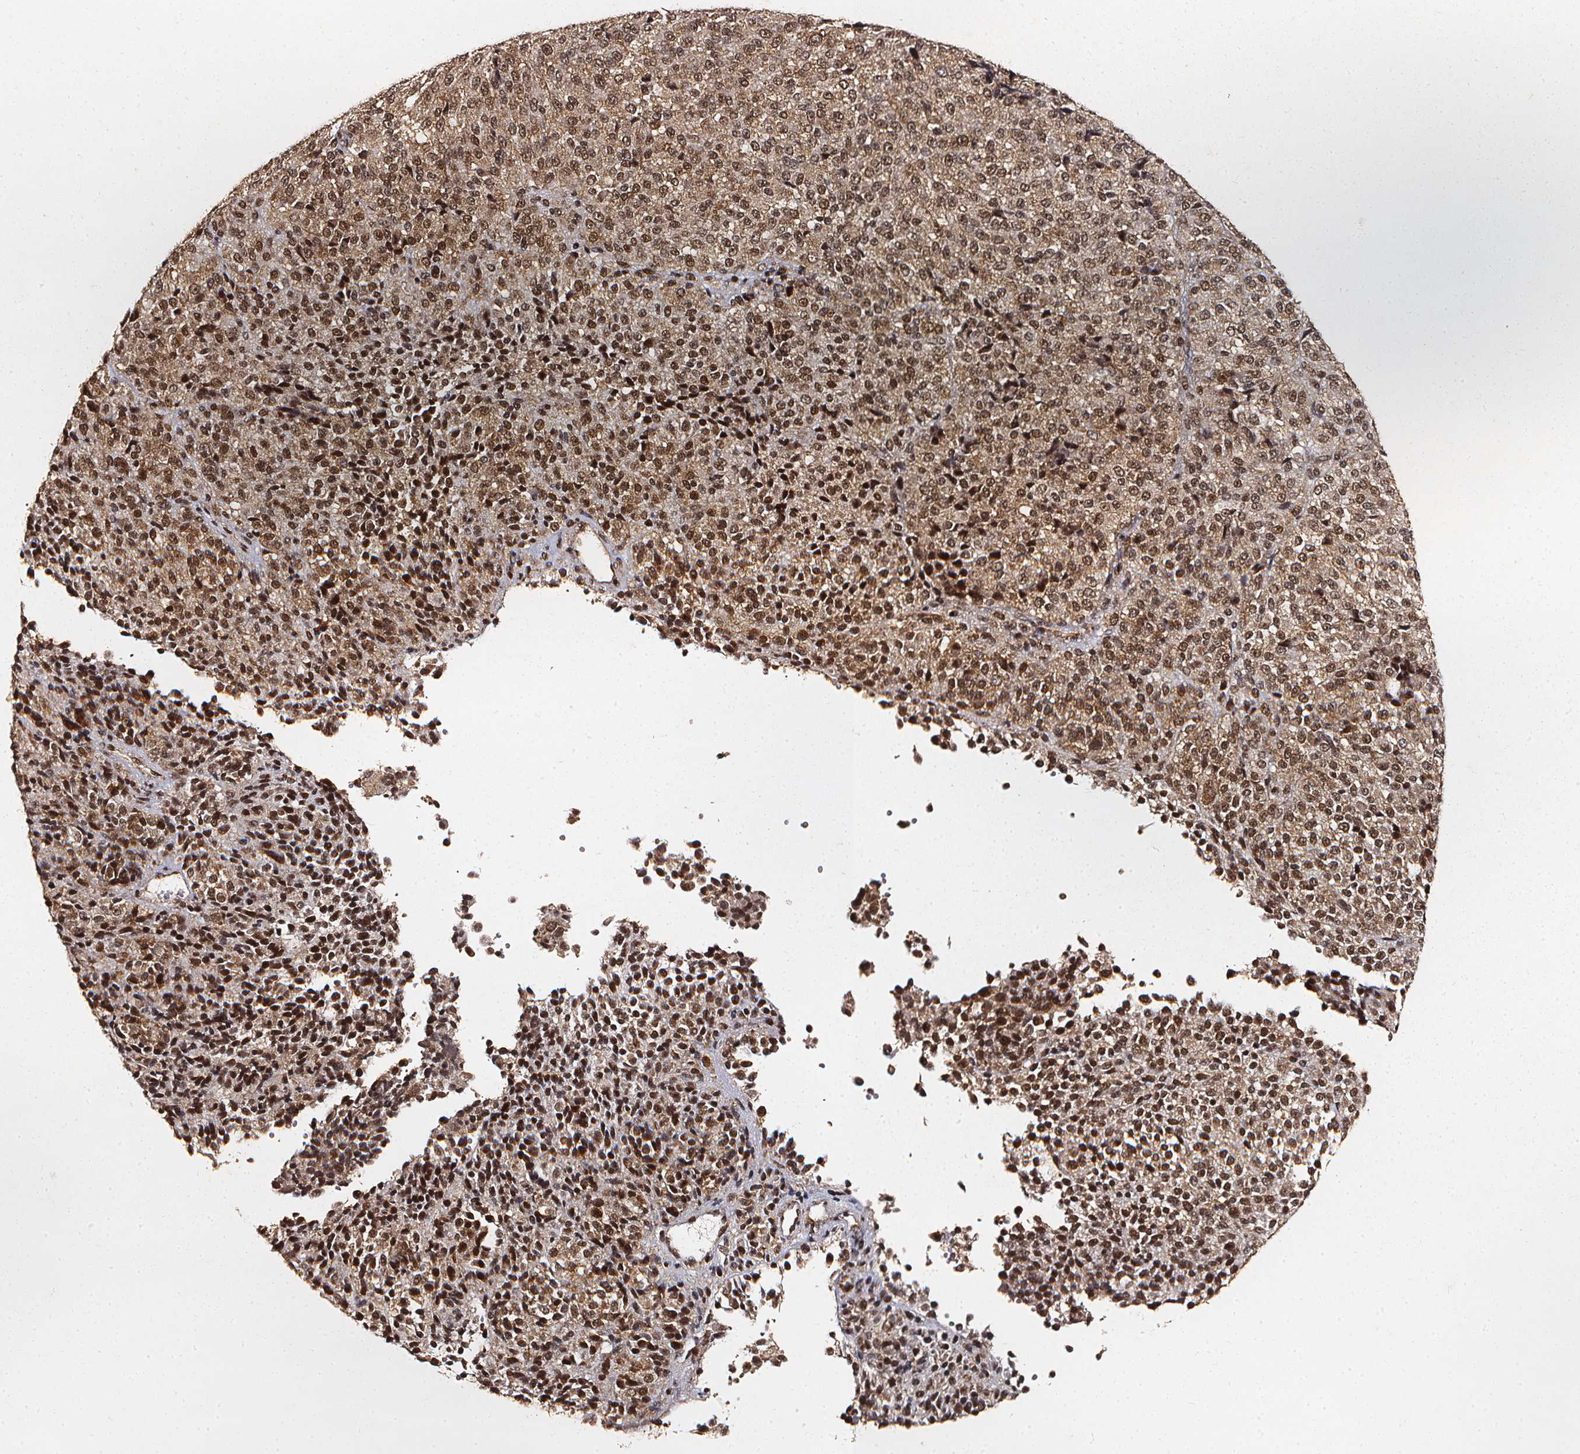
{"staining": {"intensity": "moderate", "quantity": ">75%", "location": "cytoplasmic/membranous,nuclear"}, "tissue": "melanoma", "cell_type": "Tumor cells", "image_type": "cancer", "snomed": [{"axis": "morphology", "description": "Malignant melanoma, Metastatic site"}, {"axis": "topography", "description": "Brain"}], "caption": "Moderate cytoplasmic/membranous and nuclear staining is present in approximately >75% of tumor cells in melanoma. (DAB (3,3'-diaminobenzidine) IHC, brown staining for protein, blue staining for nuclei).", "gene": "SMN1", "patient": {"sex": "female", "age": 56}}